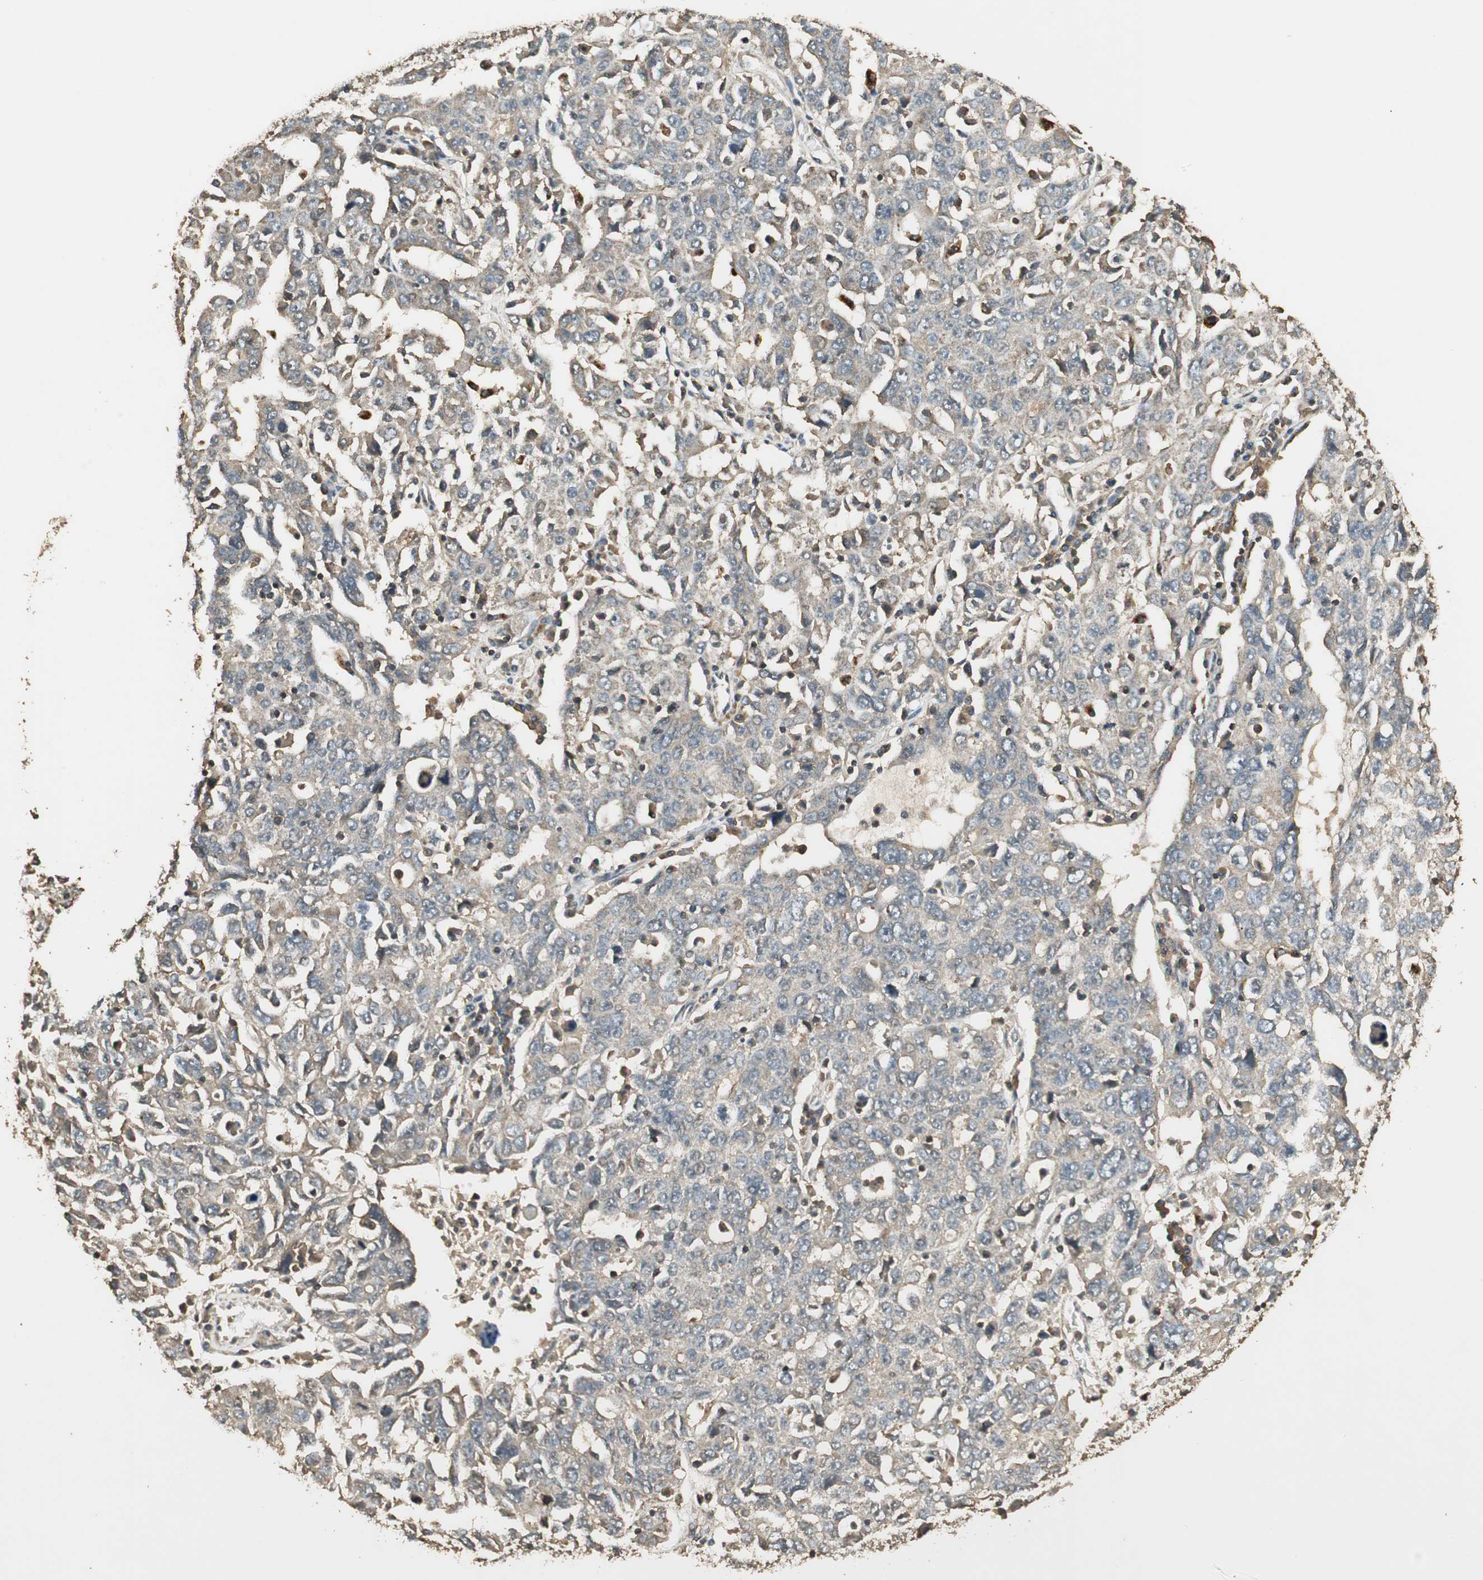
{"staining": {"intensity": "weak", "quantity": "<25%", "location": "cytoplasmic/membranous"}, "tissue": "ovarian cancer", "cell_type": "Tumor cells", "image_type": "cancer", "snomed": [{"axis": "morphology", "description": "Carcinoma, endometroid"}, {"axis": "topography", "description": "Ovary"}], "caption": "An IHC histopathology image of ovarian cancer (endometroid carcinoma) is shown. There is no staining in tumor cells of ovarian cancer (endometroid carcinoma). Brightfield microscopy of immunohistochemistry (IHC) stained with DAB (3,3'-diaminobenzidine) (brown) and hematoxylin (blue), captured at high magnification.", "gene": "USP2", "patient": {"sex": "female", "age": 62}}